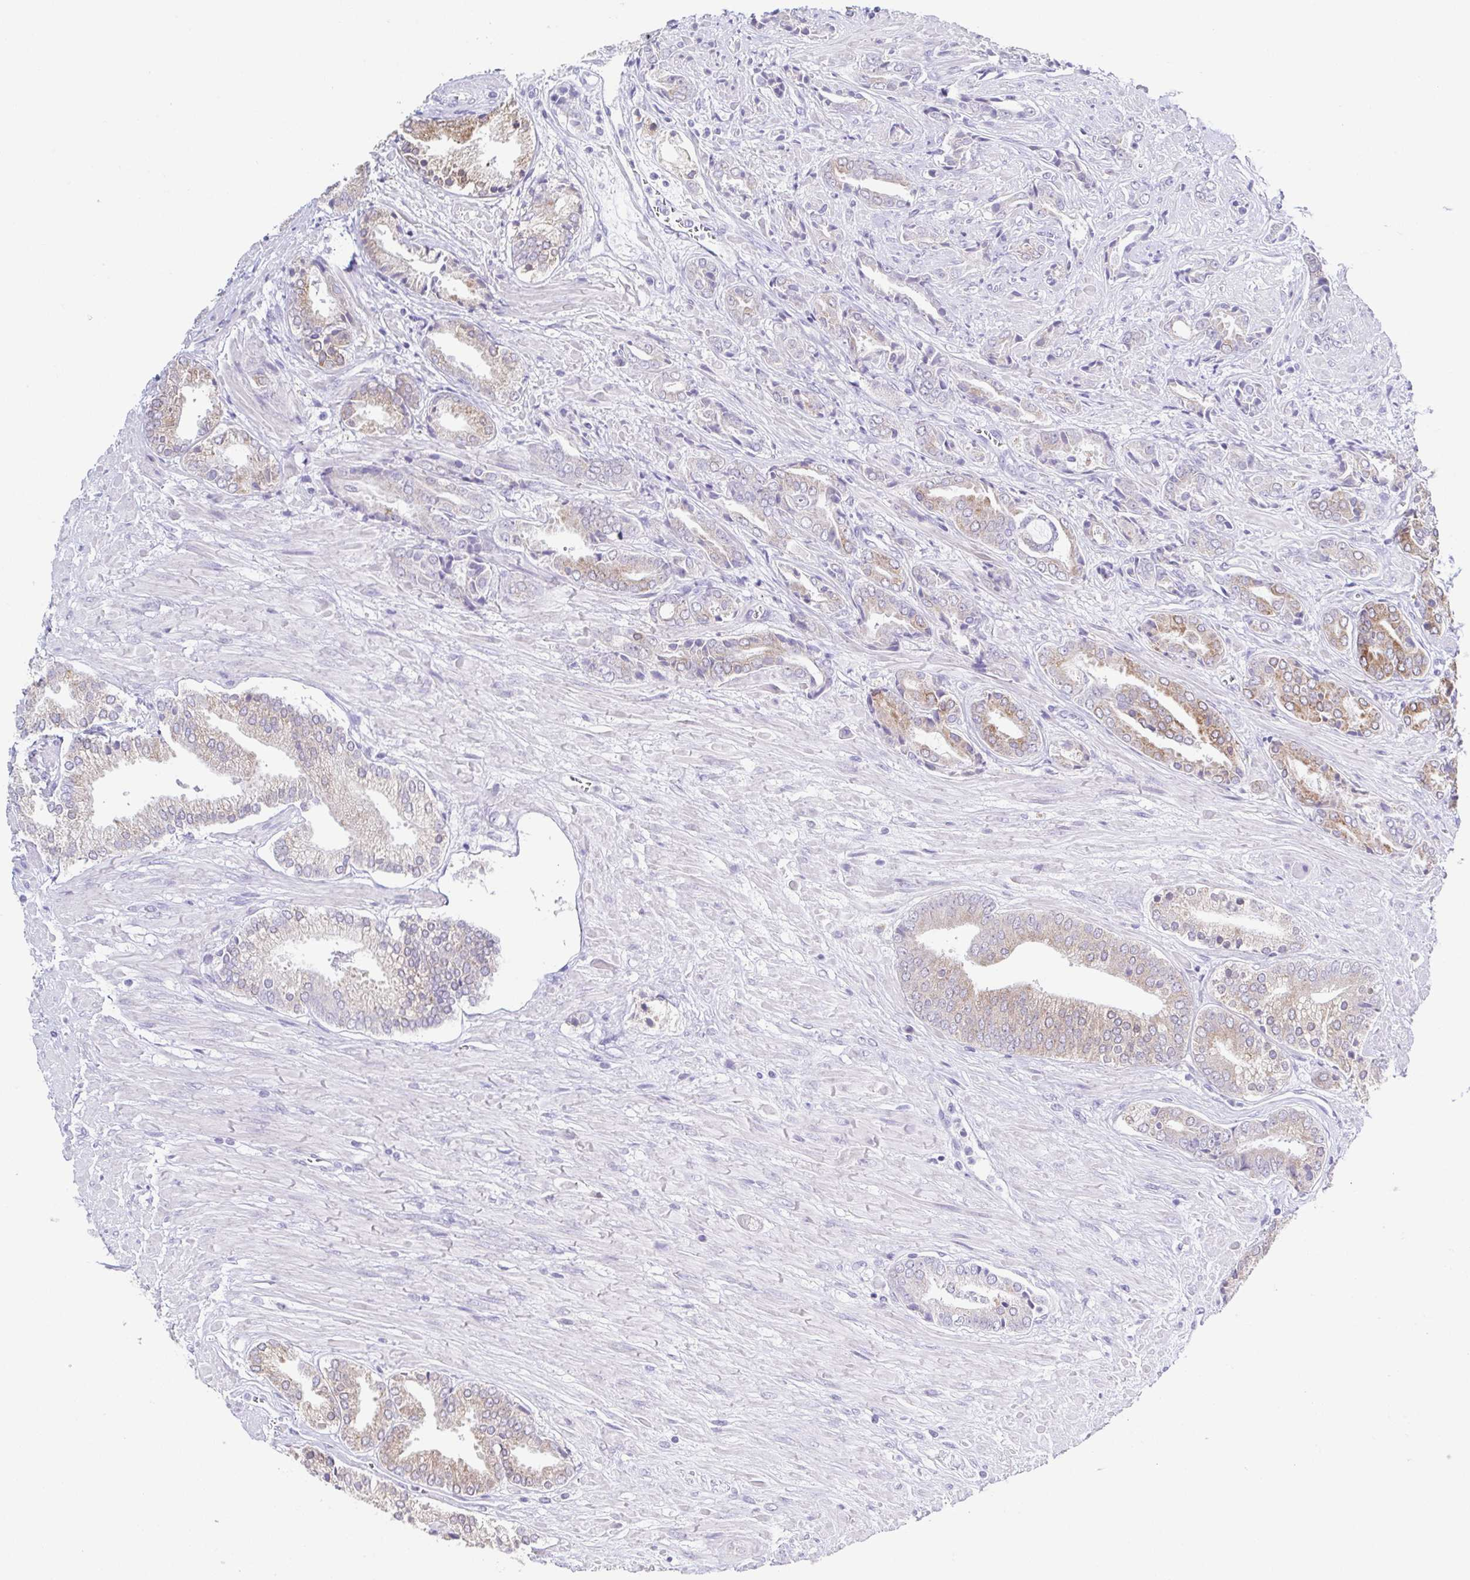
{"staining": {"intensity": "weak", "quantity": "25%-75%", "location": "cytoplasmic/membranous"}, "tissue": "prostate cancer", "cell_type": "Tumor cells", "image_type": "cancer", "snomed": [{"axis": "morphology", "description": "Adenocarcinoma, High grade"}, {"axis": "topography", "description": "Prostate"}], "caption": "This is a photomicrograph of immunohistochemistry staining of prostate high-grade adenocarcinoma, which shows weak positivity in the cytoplasmic/membranous of tumor cells.", "gene": "RDH11", "patient": {"sex": "male", "age": 56}}